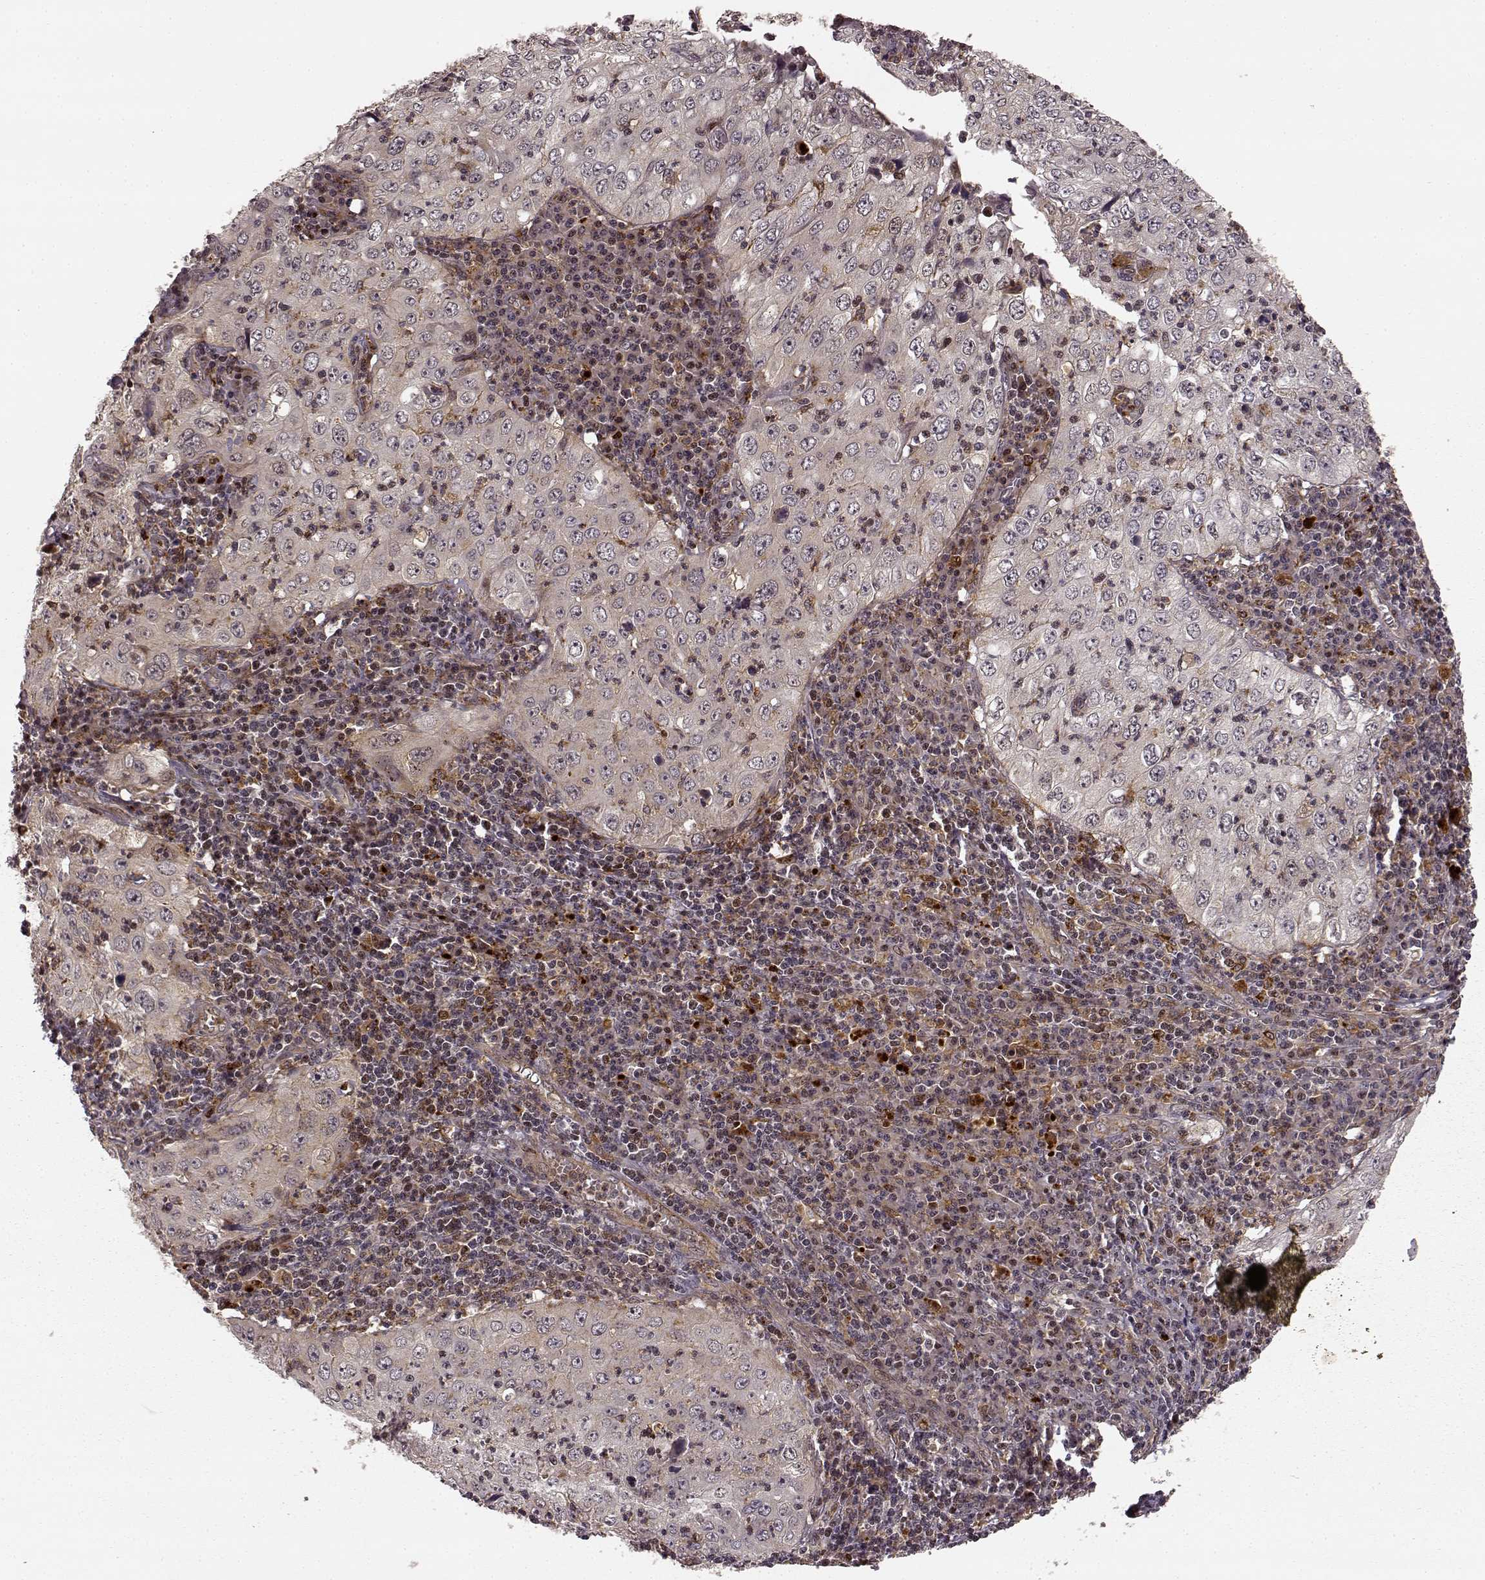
{"staining": {"intensity": "negative", "quantity": "none", "location": "none"}, "tissue": "cervical cancer", "cell_type": "Tumor cells", "image_type": "cancer", "snomed": [{"axis": "morphology", "description": "Squamous cell carcinoma, NOS"}, {"axis": "topography", "description": "Cervix"}], "caption": "High power microscopy micrograph of an immunohistochemistry (IHC) micrograph of cervical squamous cell carcinoma, revealing no significant staining in tumor cells.", "gene": "SLC12A9", "patient": {"sex": "female", "age": 24}}